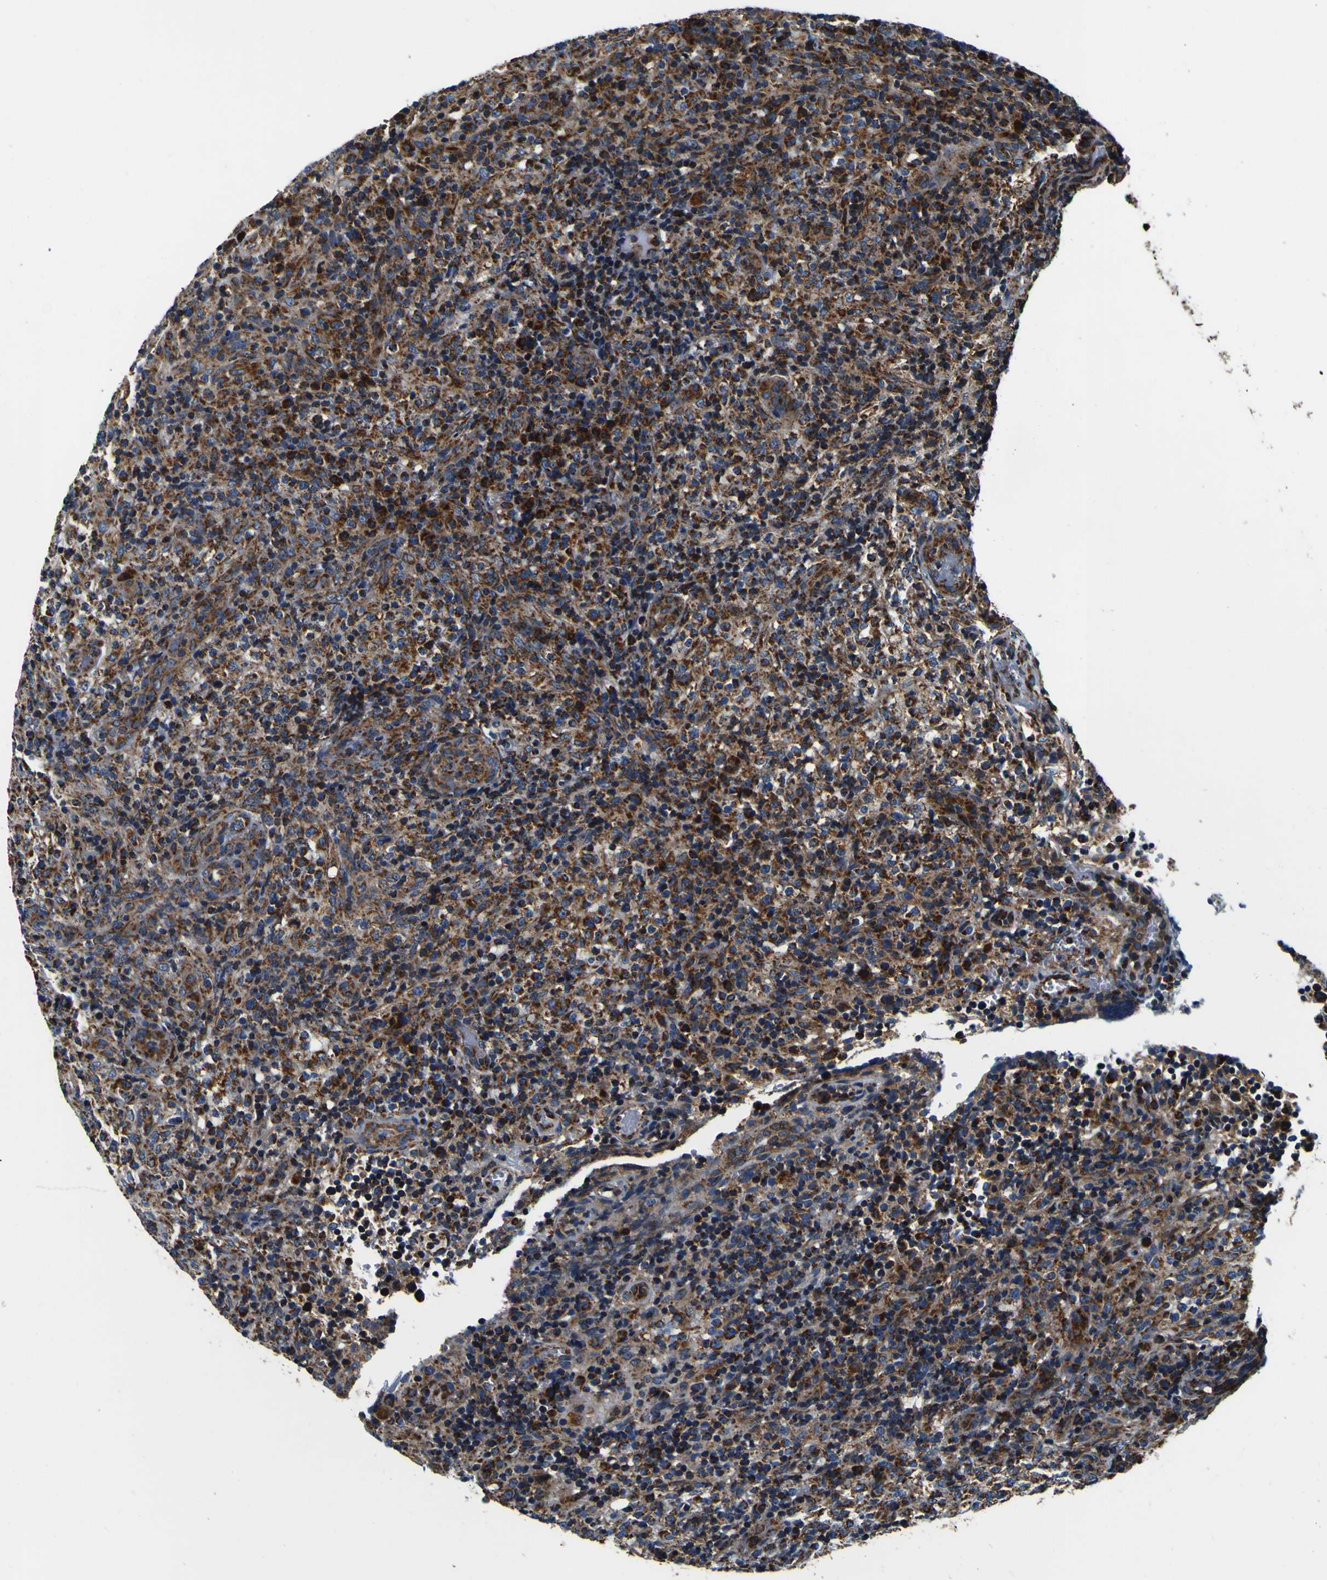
{"staining": {"intensity": "strong", "quantity": "25%-75%", "location": "cytoplasmic/membranous"}, "tissue": "lymphoma", "cell_type": "Tumor cells", "image_type": "cancer", "snomed": [{"axis": "morphology", "description": "Malignant lymphoma, non-Hodgkin's type, High grade"}, {"axis": "topography", "description": "Lymph node"}], "caption": "Immunohistochemistry (IHC) staining of lymphoma, which shows high levels of strong cytoplasmic/membranous staining in approximately 25%-75% of tumor cells indicating strong cytoplasmic/membranous protein positivity. The staining was performed using DAB (3,3'-diaminobenzidine) (brown) for protein detection and nuclei were counterstained in hematoxylin (blue).", "gene": "PTRH2", "patient": {"sex": "female", "age": 76}}